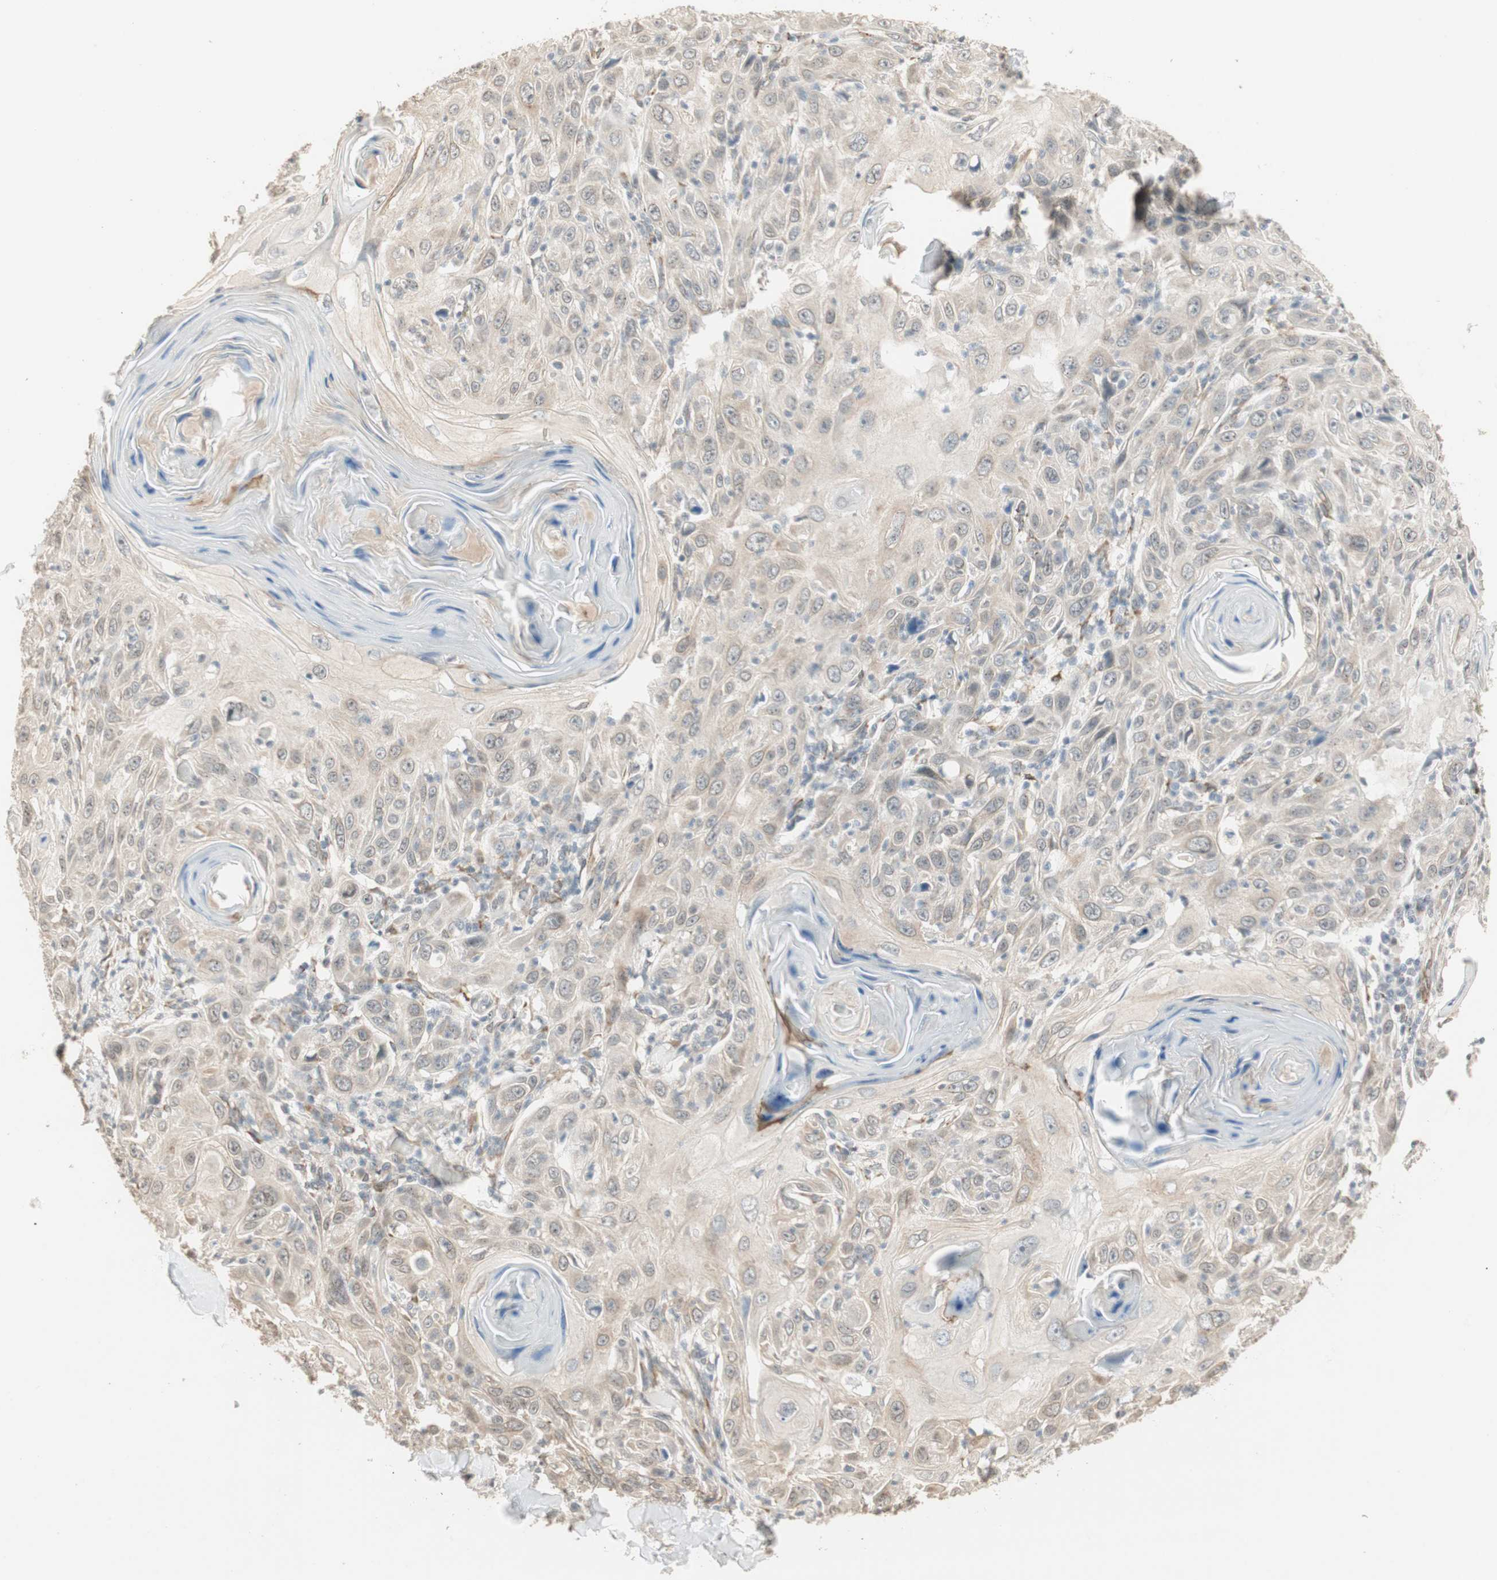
{"staining": {"intensity": "weak", "quantity": "25%-75%", "location": "cytoplasmic/membranous"}, "tissue": "skin cancer", "cell_type": "Tumor cells", "image_type": "cancer", "snomed": [{"axis": "morphology", "description": "Squamous cell carcinoma, NOS"}, {"axis": "topography", "description": "Skin"}], "caption": "Weak cytoplasmic/membranous protein positivity is seen in approximately 25%-75% of tumor cells in skin cancer.", "gene": "TASOR", "patient": {"sex": "female", "age": 88}}